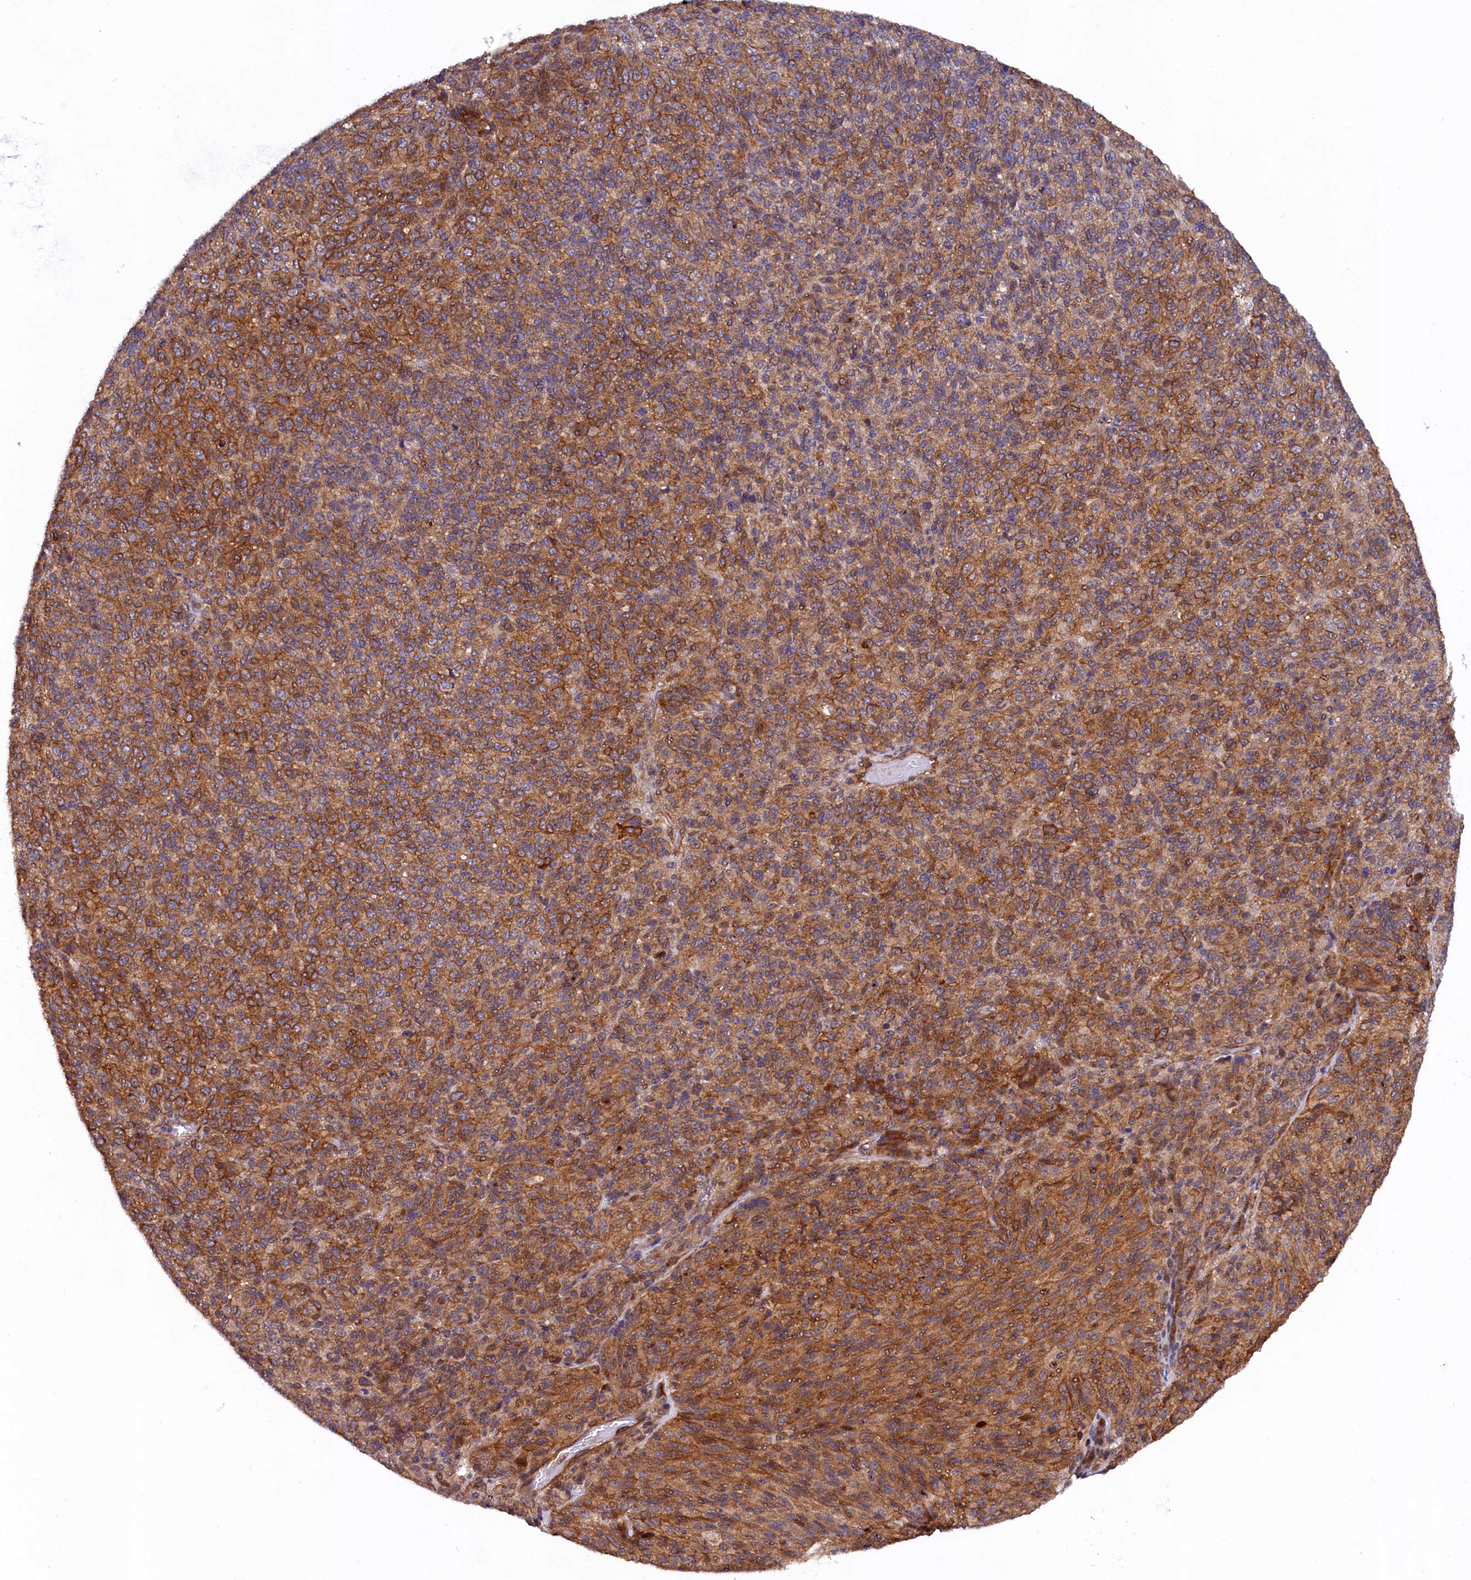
{"staining": {"intensity": "moderate", "quantity": ">75%", "location": "cytoplasmic/membranous"}, "tissue": "melanoma", "cell_type": "Tumor cells", "image_type": "cancer", "snomed": [{"axis": "morphology", "description": "Malignant melanoma, Metastatic site"}, {"axis": "topography", "description": "Brain"}], "caption": "Immunohistochemistry (DAB (3,3'-diaminobenzidine)) staining of human melanoma shows moderate cytoplasmic/membranous protein staining in about >75% of tumor cells. Immunohistochemistry (ihc) stains the protein of interest in brown and the nuclei are stained blue.", "gene": "ARL14EP", "patient": {"sex": "female", "age": 56}}